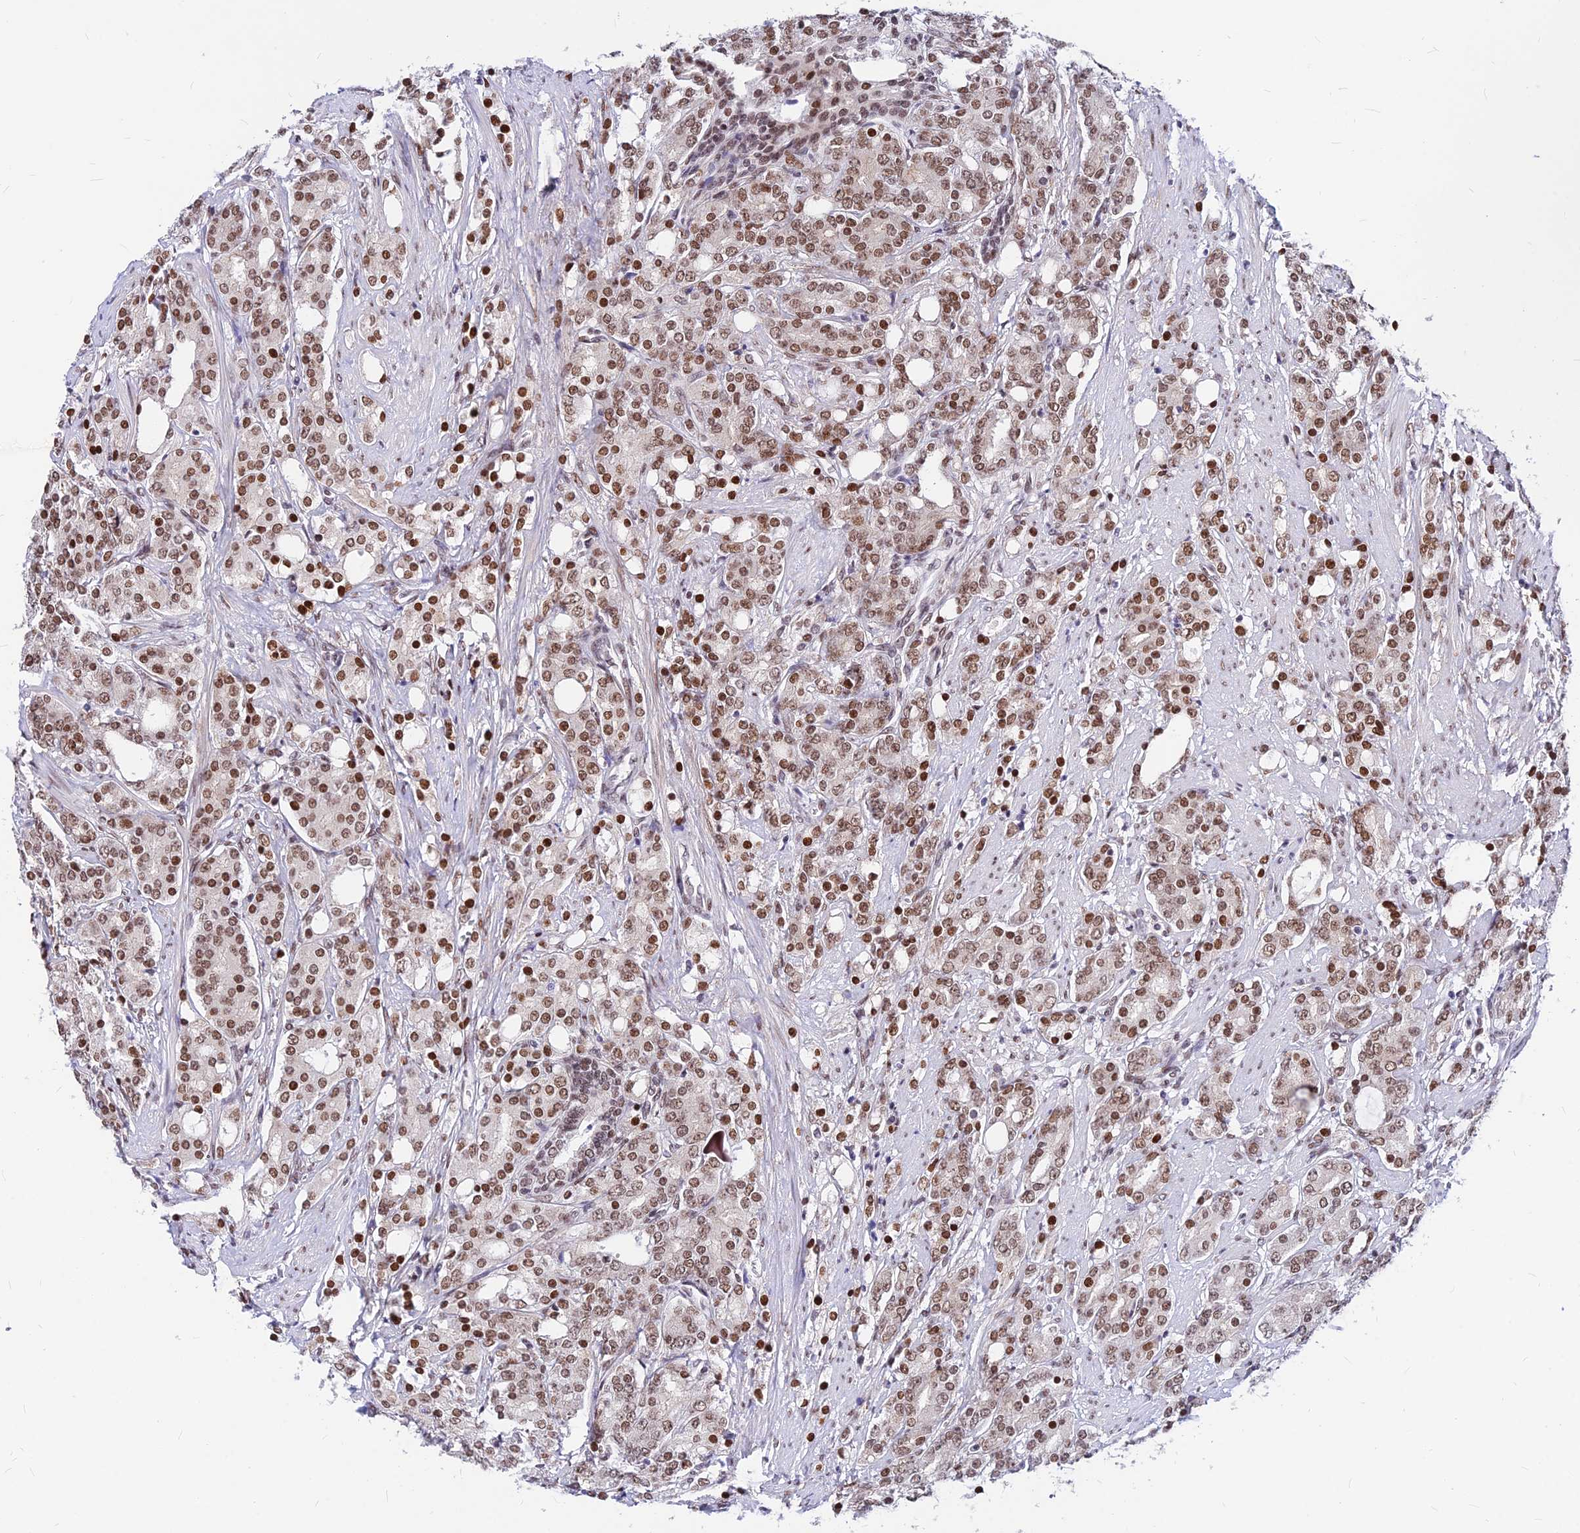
{"staining": {"intensity": "moderate", "quantity": ">75%", "location": "nuclear"}, "tissue": "prostate cancer", "cell_type": "Tumor cells", "image_type": "cancer", "snomed": [{"axis": "morphology", "description": "Adenocarcinoma, High grade"}, {"axis": "topography", "description": "Prostate"}], "caption": "Moderate nuclear protein positivity is seen in approximately >75% of tumor cells in high-grade adenocarcinoma (prostate). The protein of interest is stained brown, and the nuclei are stained in blue (DAB (3,3'-diaminobenzidine) IHC with brightfield microscopy, high magnification).", "gene": "KCTD13", "patient": {"sex": "male", "age": 62}}